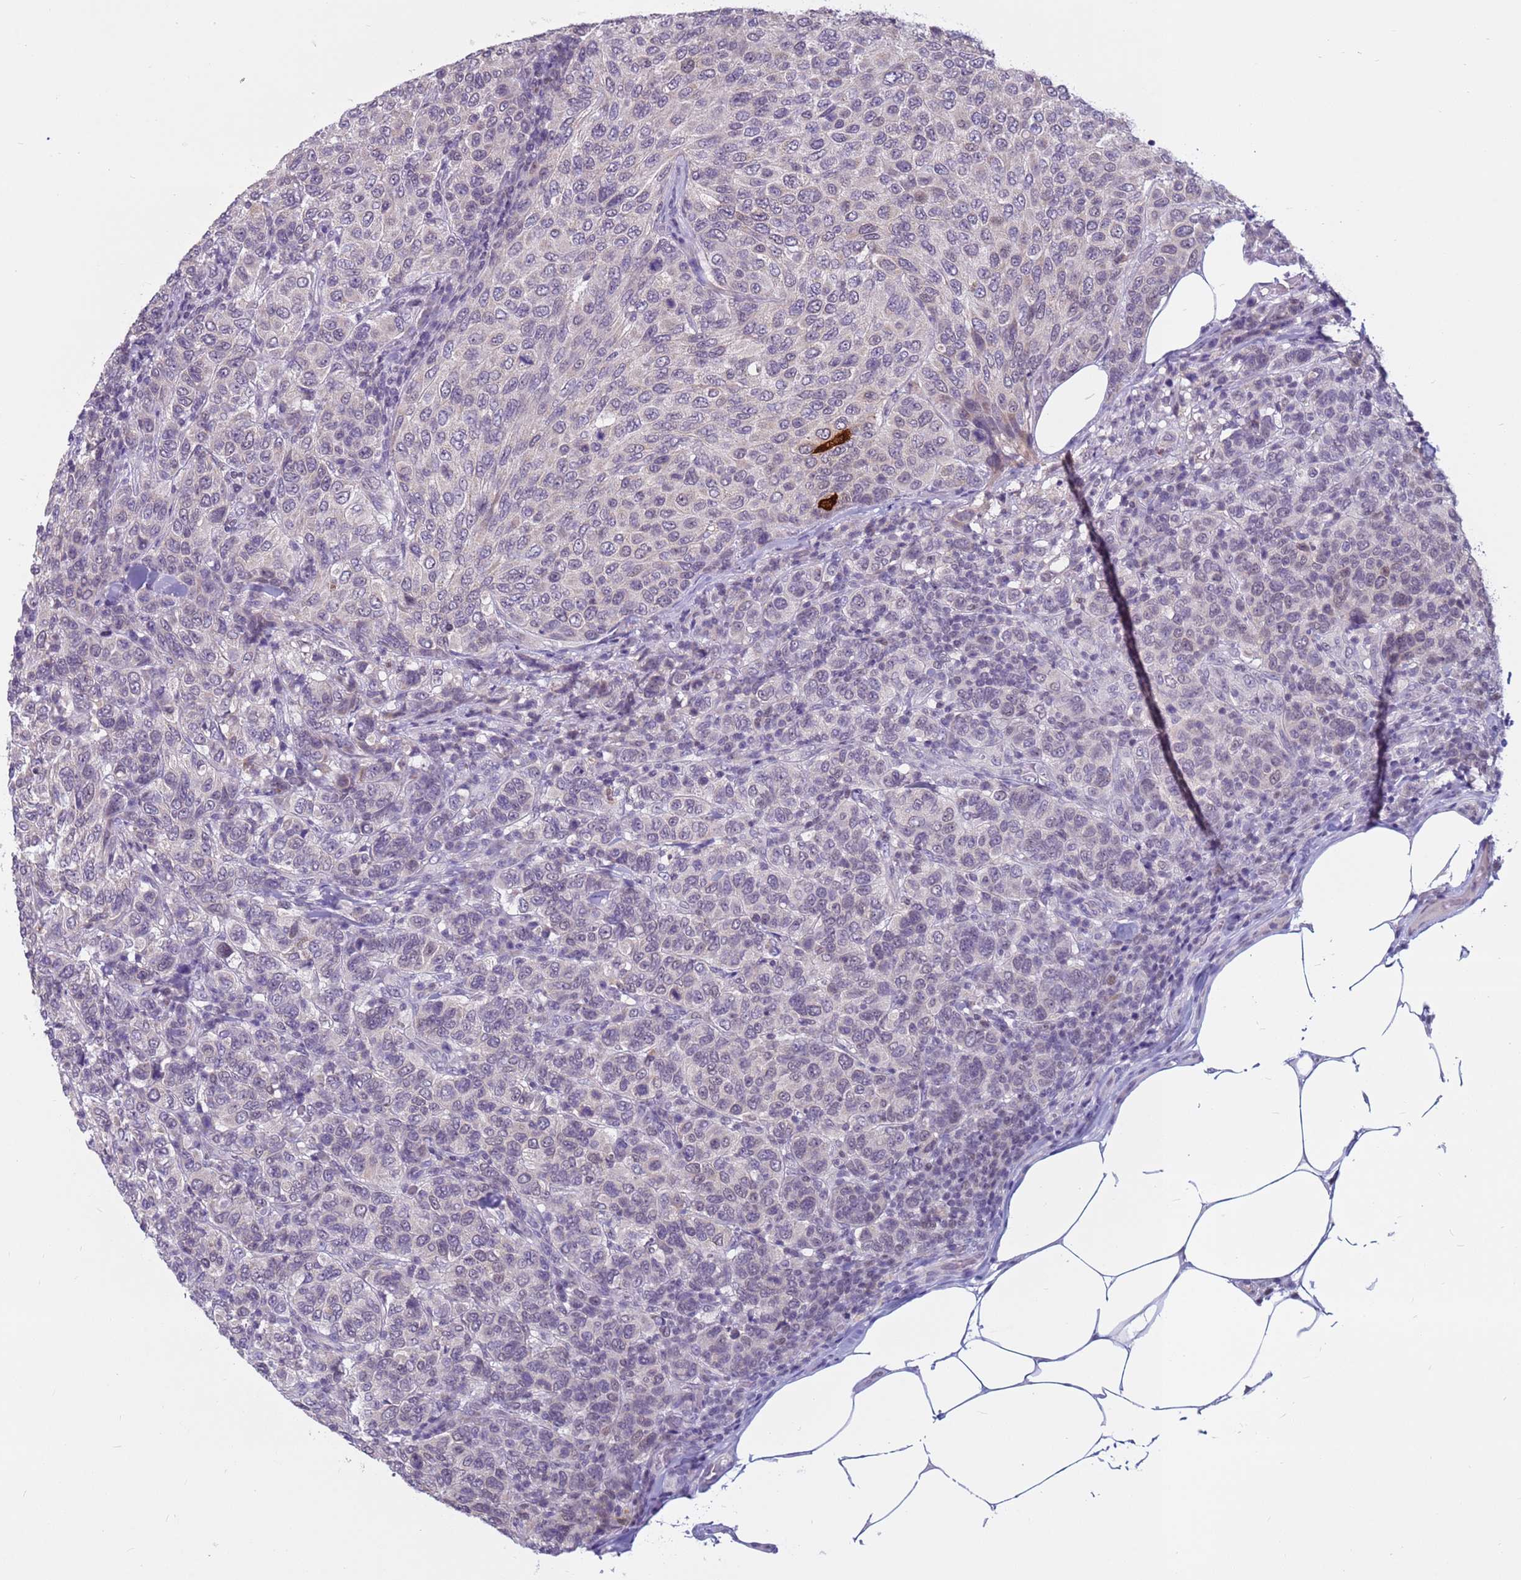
{"staining": {"intensity": "negative", "quantity": "none", "location": "none"}, "tissue": "breast cancer", "cell_type": "Tumor cells", "image_type": "cancer", "snomed": [{"axis": "morphology", "description": "Duct carcinoma"}, {"axis": "topography", "description": "Breast"}], "caption": "Tumor cells are negative for brown protein staining in breast invasive ductal carcinoma.", "gene": "CDK2AP2", "patient": {"sex": "female", "age": 55}}